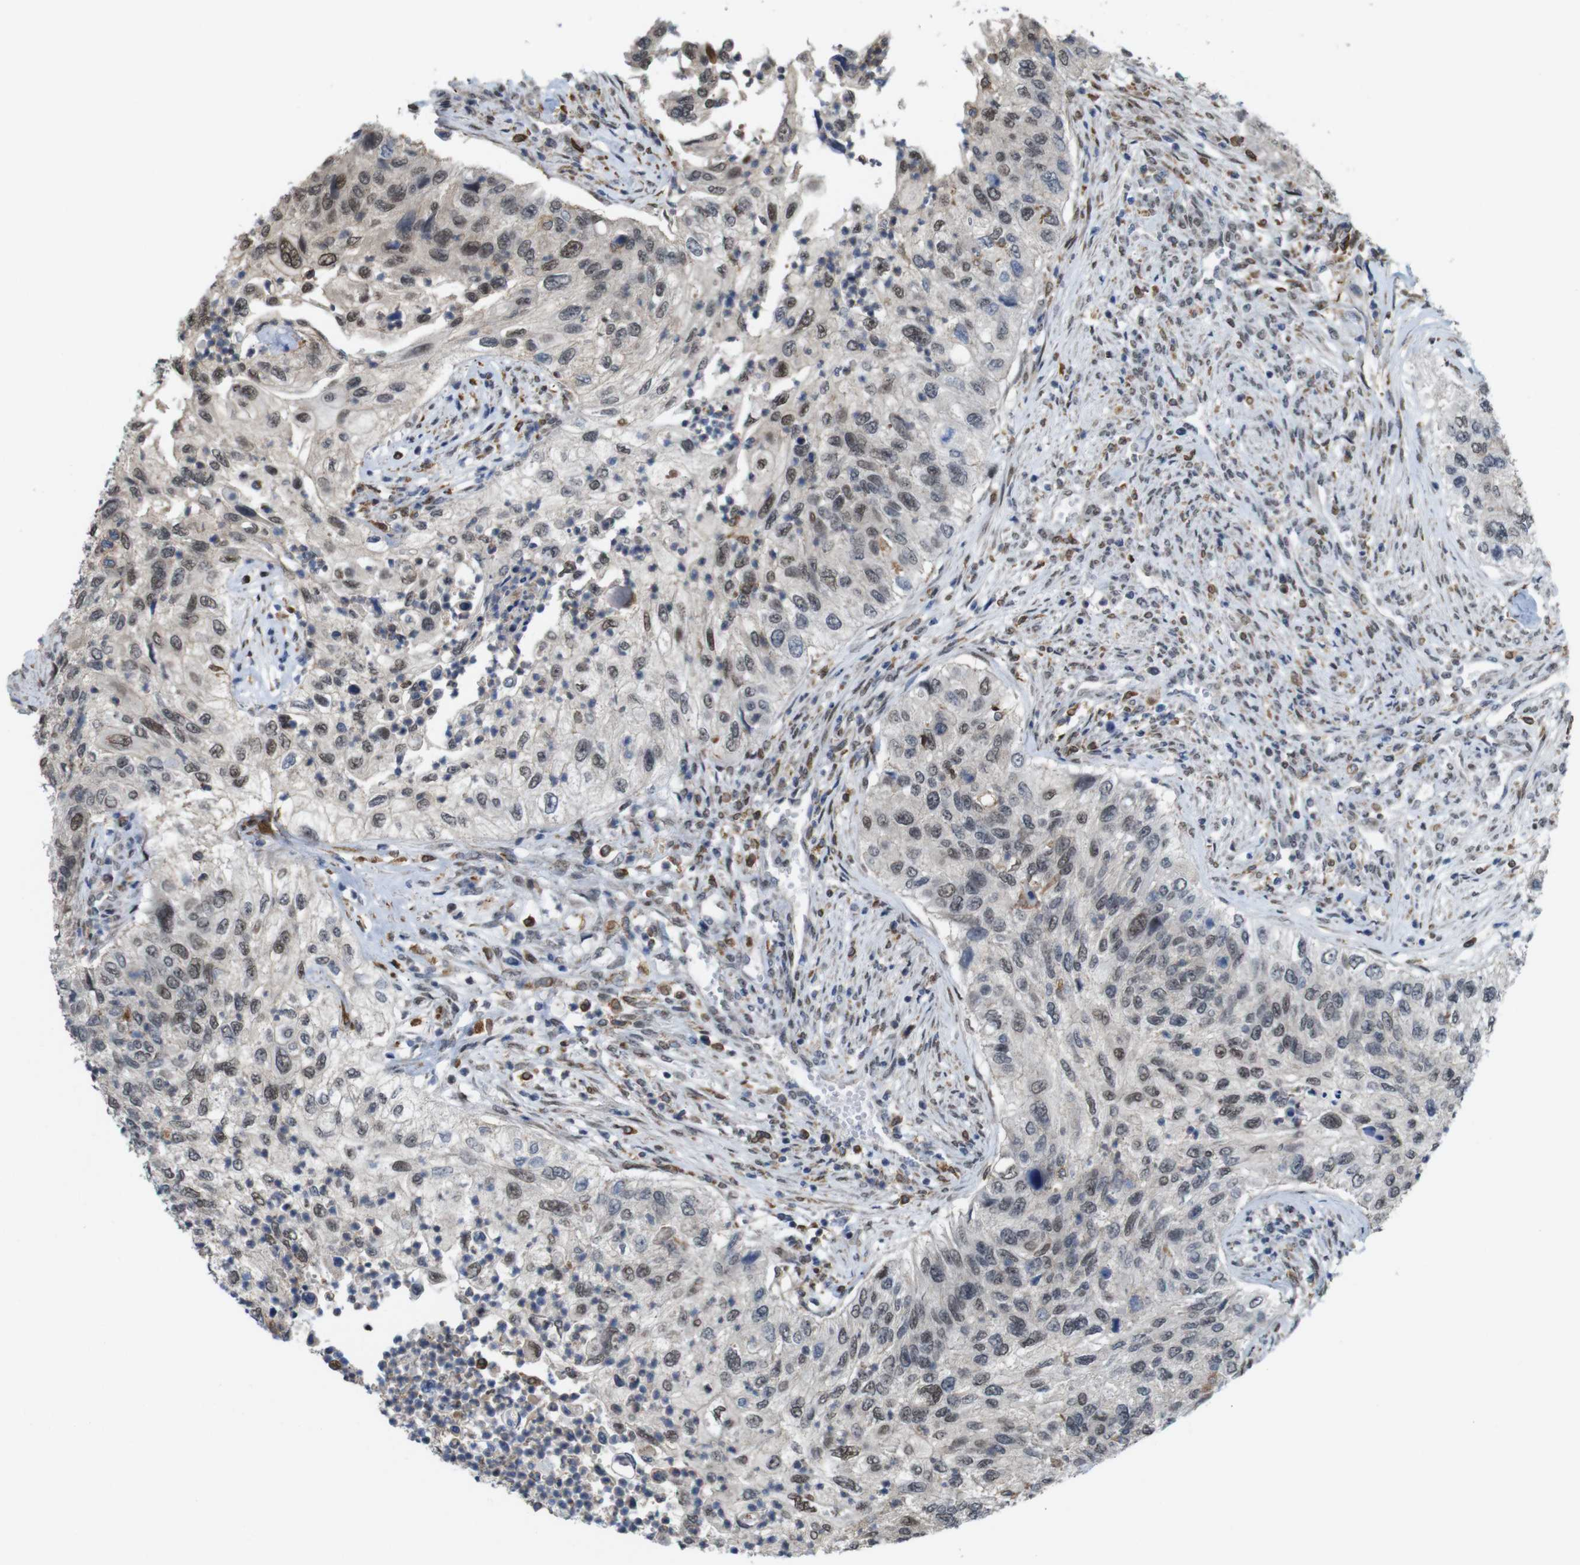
{"staining": {"intensity": "moderate", "quantity": "<25%", "location": "cytoplasmic/membranous,nuclear"}, "tissue": "urothelial cancer", "cell_type": "Tumor cells", "image_type": "cancer", "snomed": [{"axis": "morphology", "description": "Urothelial carcinoma, High grade"}, {"axis": "topography", "description": "Urinary bladder"}], "caption": "The immunohistochemical stain highlights moderate cytoplasmic/membranous and nuclear positivity in tumor cells of urothelial cancer tissue.", "gene": "PNMA8A", "patient": {"sex": "female", "age": 60}}